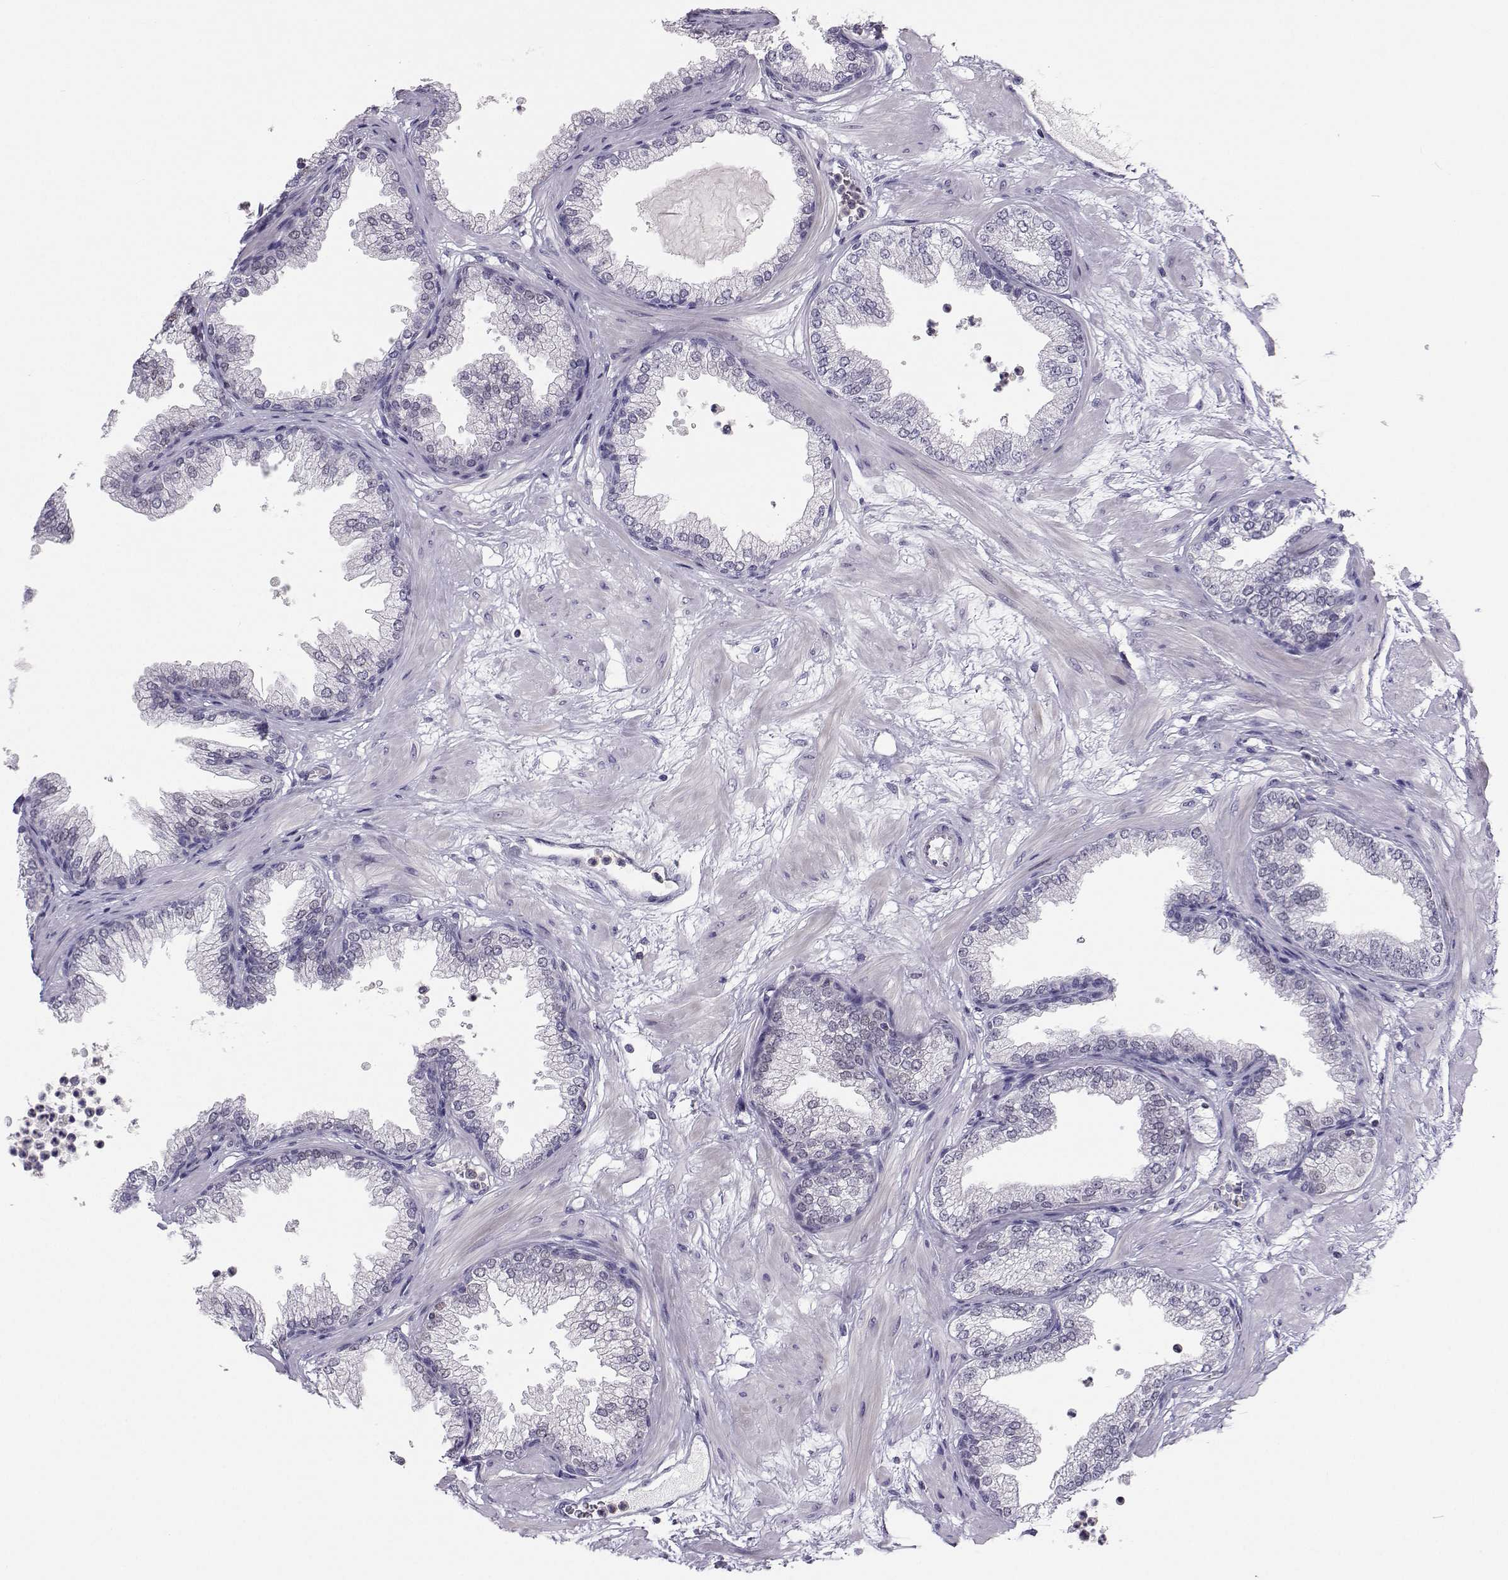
{"staining": {"intensity": "negative", "quantity": "none", "location": "none"}, "tissue": "prostate", "cell_type": "Glandular cells", "image_type": "normal", "snomed": [{"axis": "morphology", "description": "Normal tissue, NOS"}, {"axis": "topography", "description": "Prostate"}], "caption": "This is an immunohistochemistry (IHC) image of benign human prostate. There is no positivity in glandular cells.", "gene": "MROH7", "patient": {"sex": "male", "age": 37}}